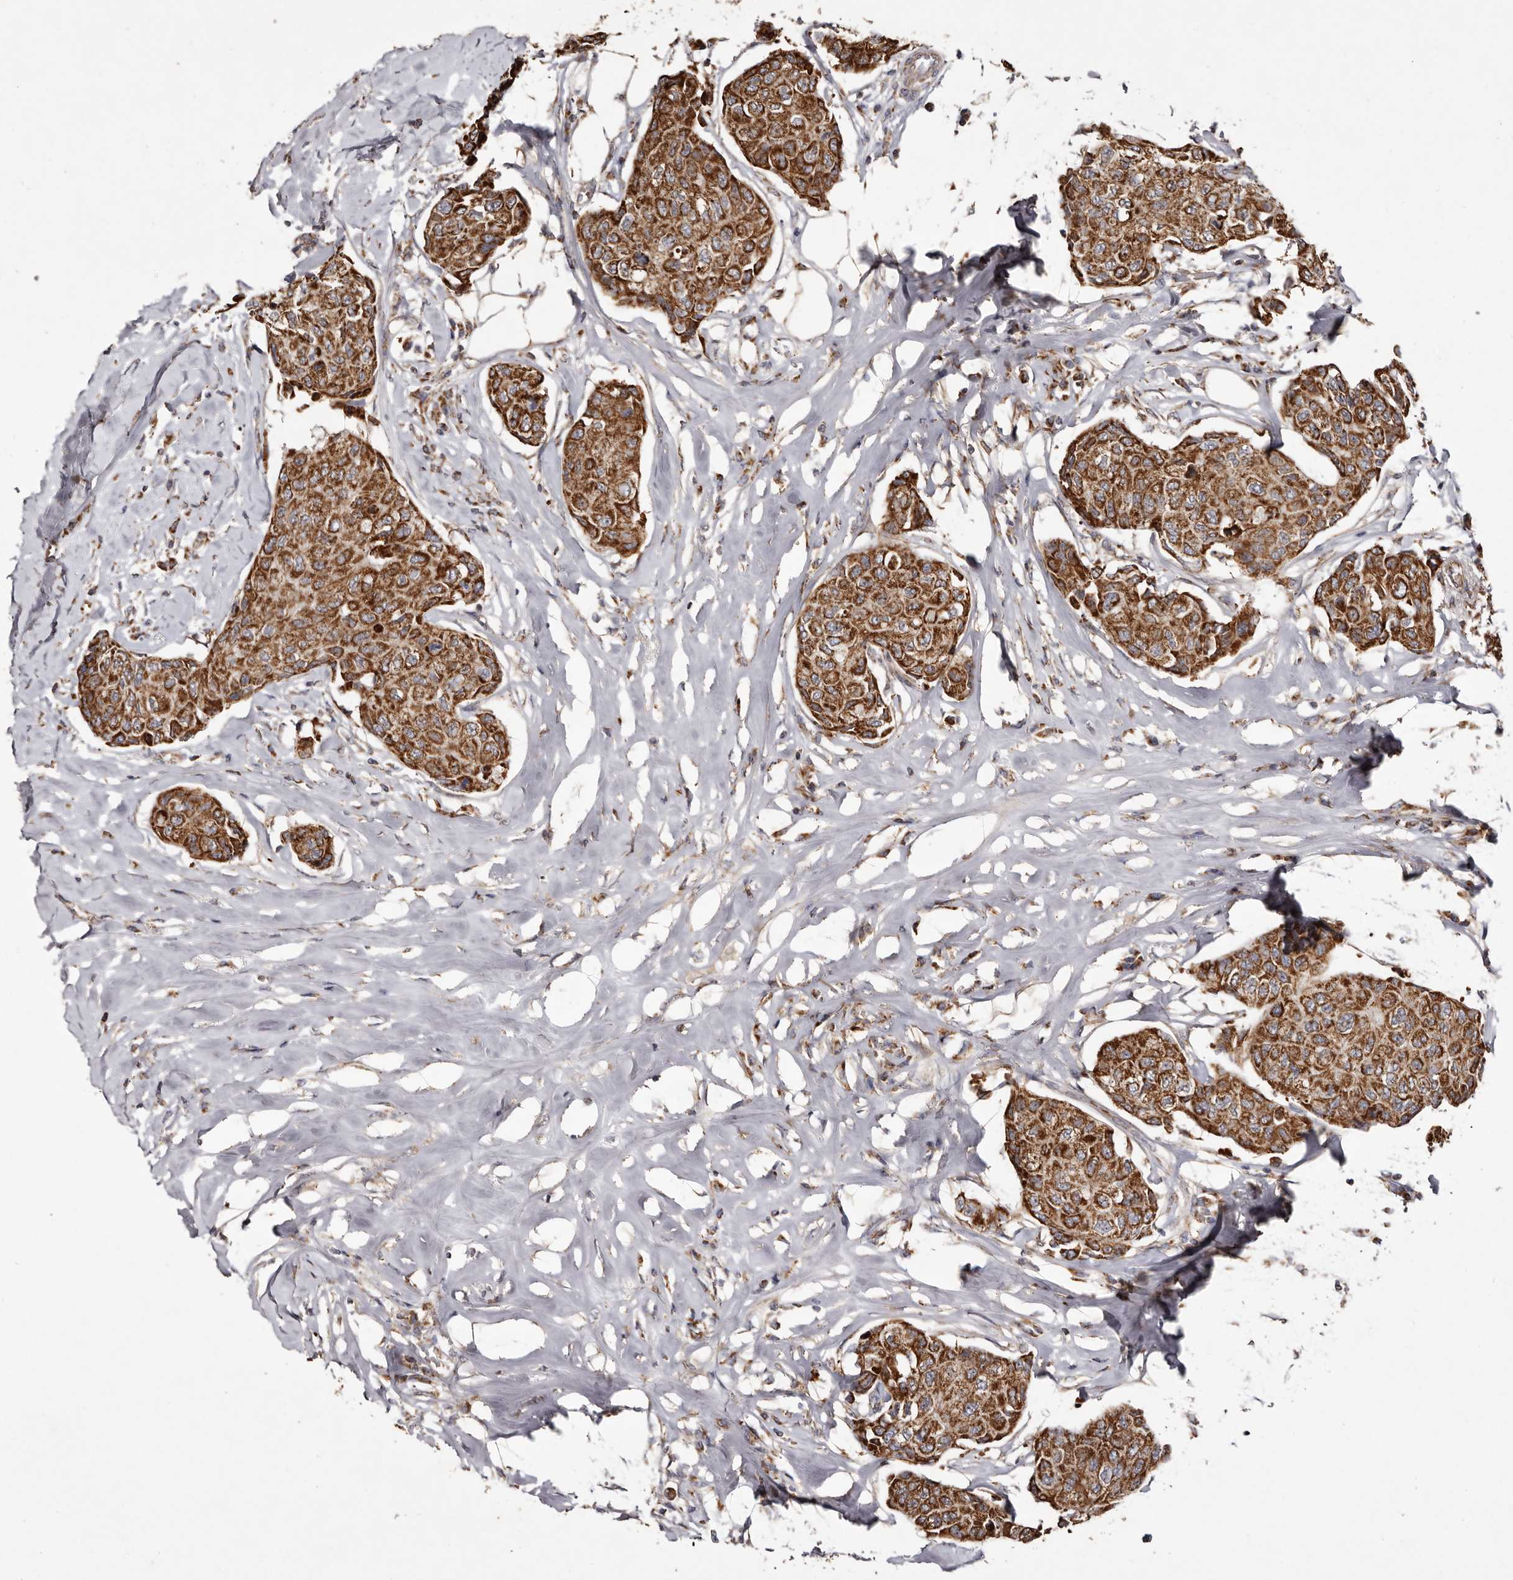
{"staining": {"intensity": "strong", "quantity": ">75%", "location": "cytoplasmic/membranous"}, "tissue": "breast cancer", "cell_type": "Tumor cells", "image_type": "cancer", "snomed": [{"axis": "morphology", "description": "Duct carcinoma"}, {"axis": "topography", "description": "Breast"}], "caption": "Immunohistochemical staining of human breast cancer exhibits high levels of strong cytoplasmic/membranous expression in approximately >75% of tumor cells. (Stains: DAB in brown, nuclei in blue, Microscopy: brightfield microscopy at high magnification).", "gene": "CPLANE2", "patient": {"sex": "female", "age": 80}}